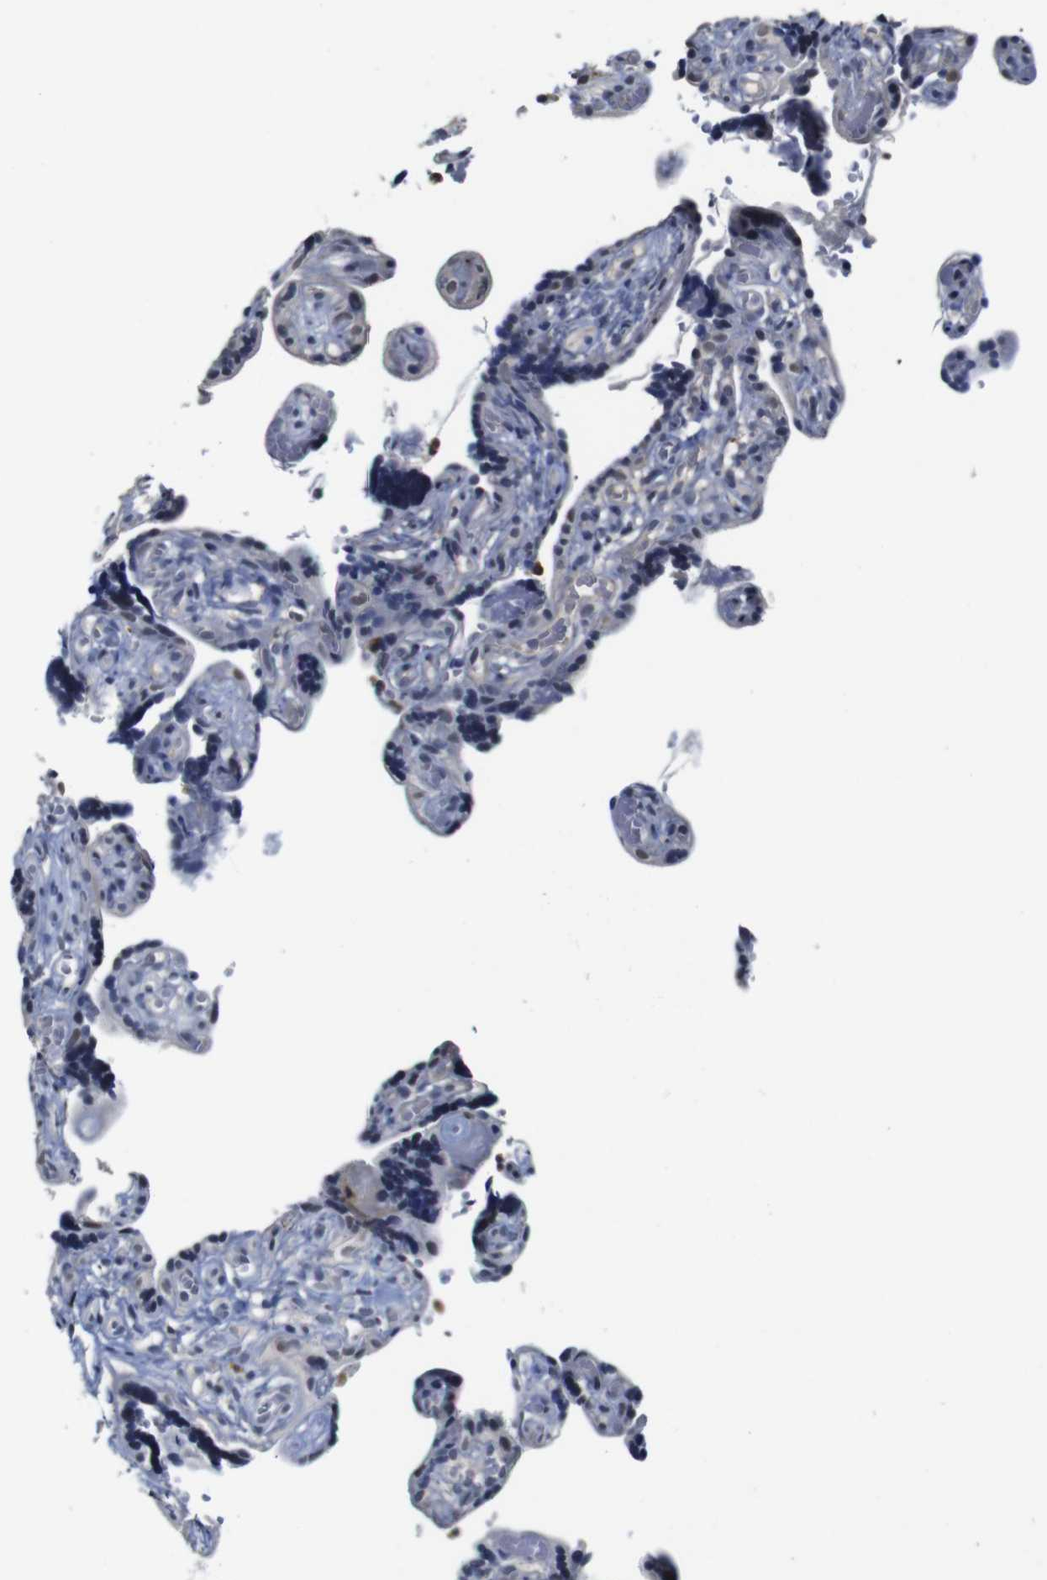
{"staining": {"intensity": "negative", "quantity": "none", "location": "none"}, "tissue": "placenta", "cell_type": "Decidual cells", "image_type": "normal", "snomed": [{"axis": "morphology", "description": "Normal tissue, NOS"}, {"axis": "topography", "description": "Placenta"}], "caption": "Immunohistochemistry (IHC) image of unremarkable placenta stained for a protein (brown), which shows no positivity in decidual cells. Brightfield microscopy of IHC stained with DAB (3,3'-diaminobenzidine) (brown) and hematoxylin (blue), captured at high magnification.", "gene": "NTRK3", "patient": {"sex": "female", "age": 30}}